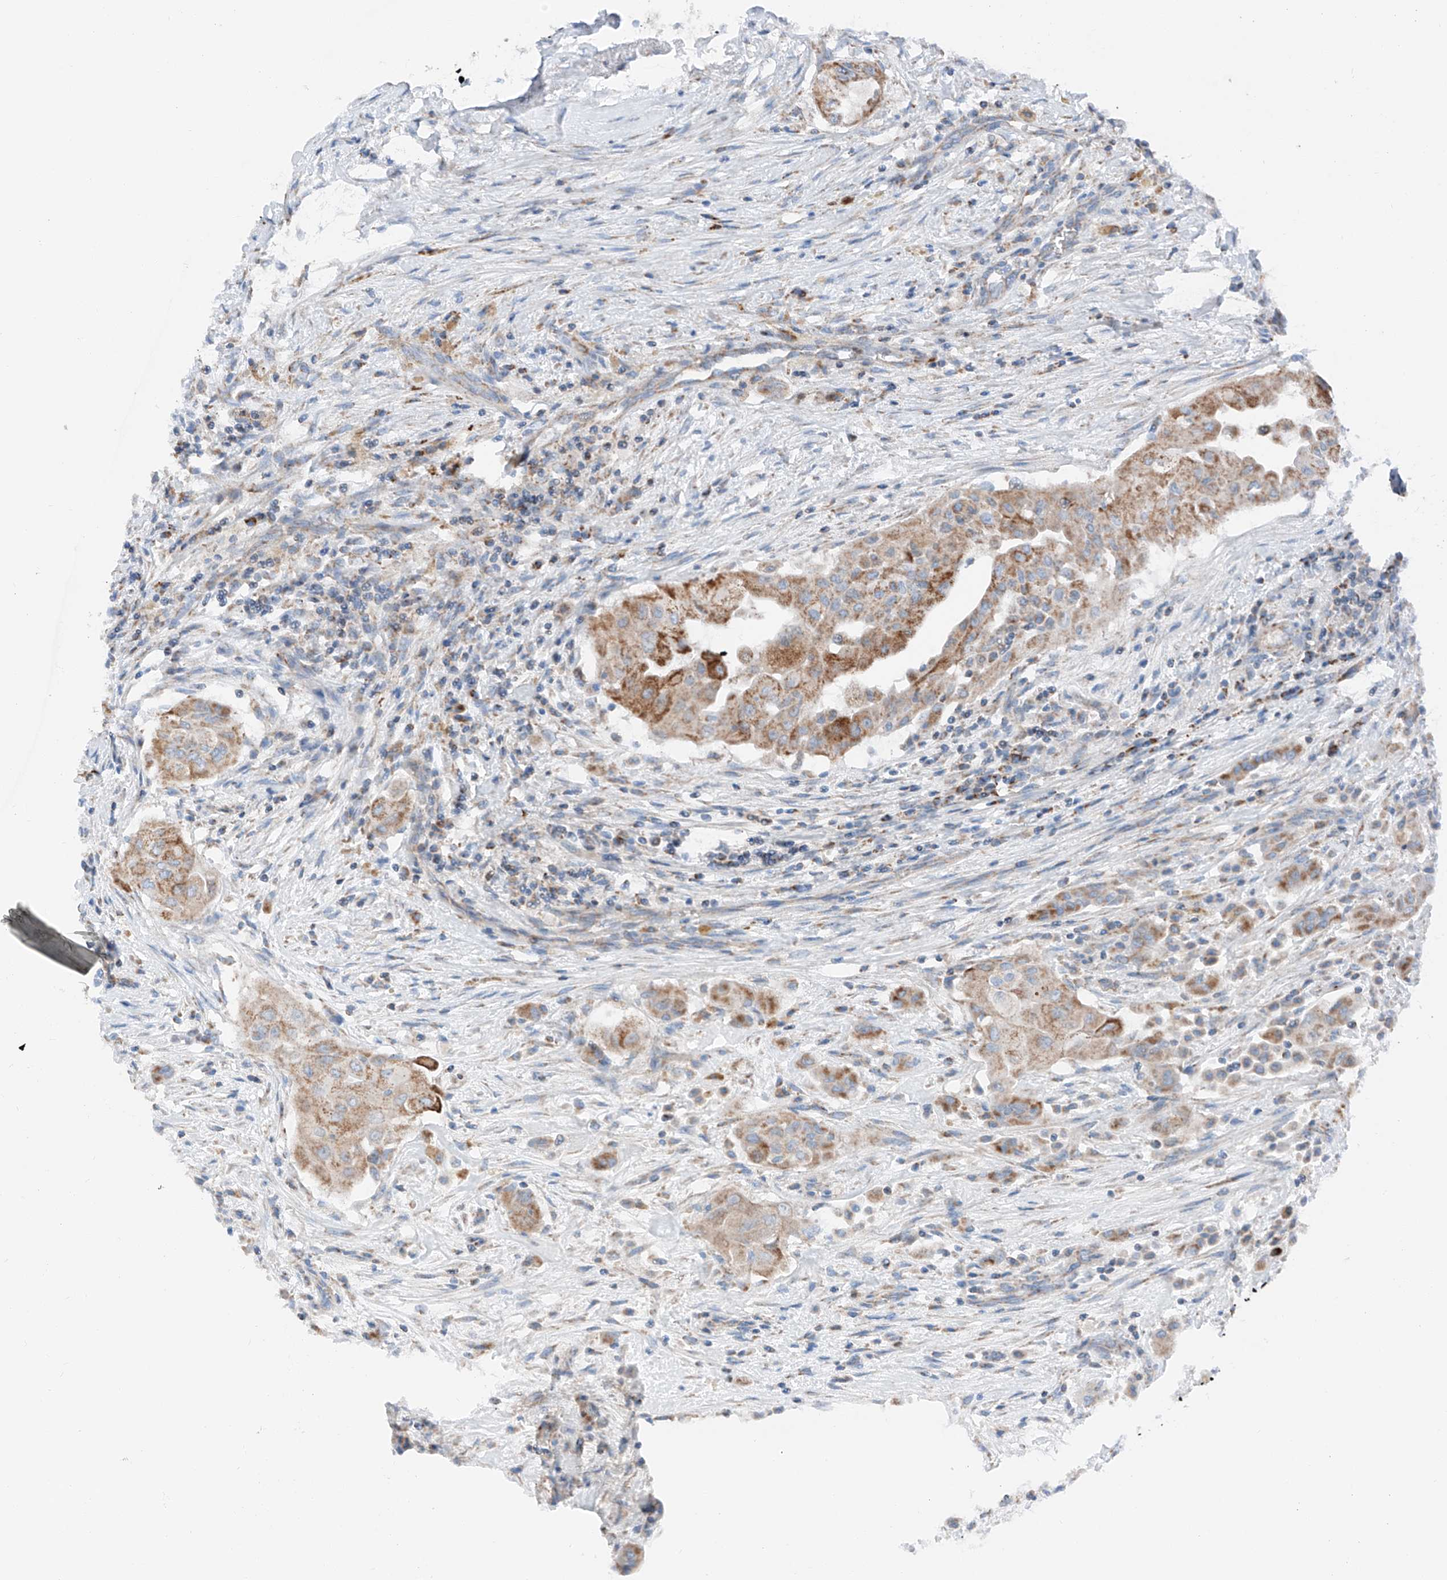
{"staining": {"intensity": "strong", "quantity": "25%-75%", "location": "cytoplasmic/membranous"}, "tissue": "thyroid cancer", "cell_type": "Tumor cells", "image_type": "cancer", "snomed": [{"axis": "morphology", "description": "Papillary adenocarcinoma, NOS"}, {"axis": "topography", "description": "Thyroid gland"}], "caption": "Human papillary adenocarcinoma (thyroid) stained with a brown dye demonstrates strong cytoplasmic/membranous positive staining in approximately 25%-75% of tumor cells.", "gene": "MRAP", "patient": {"sex": "female", "age": 59}}